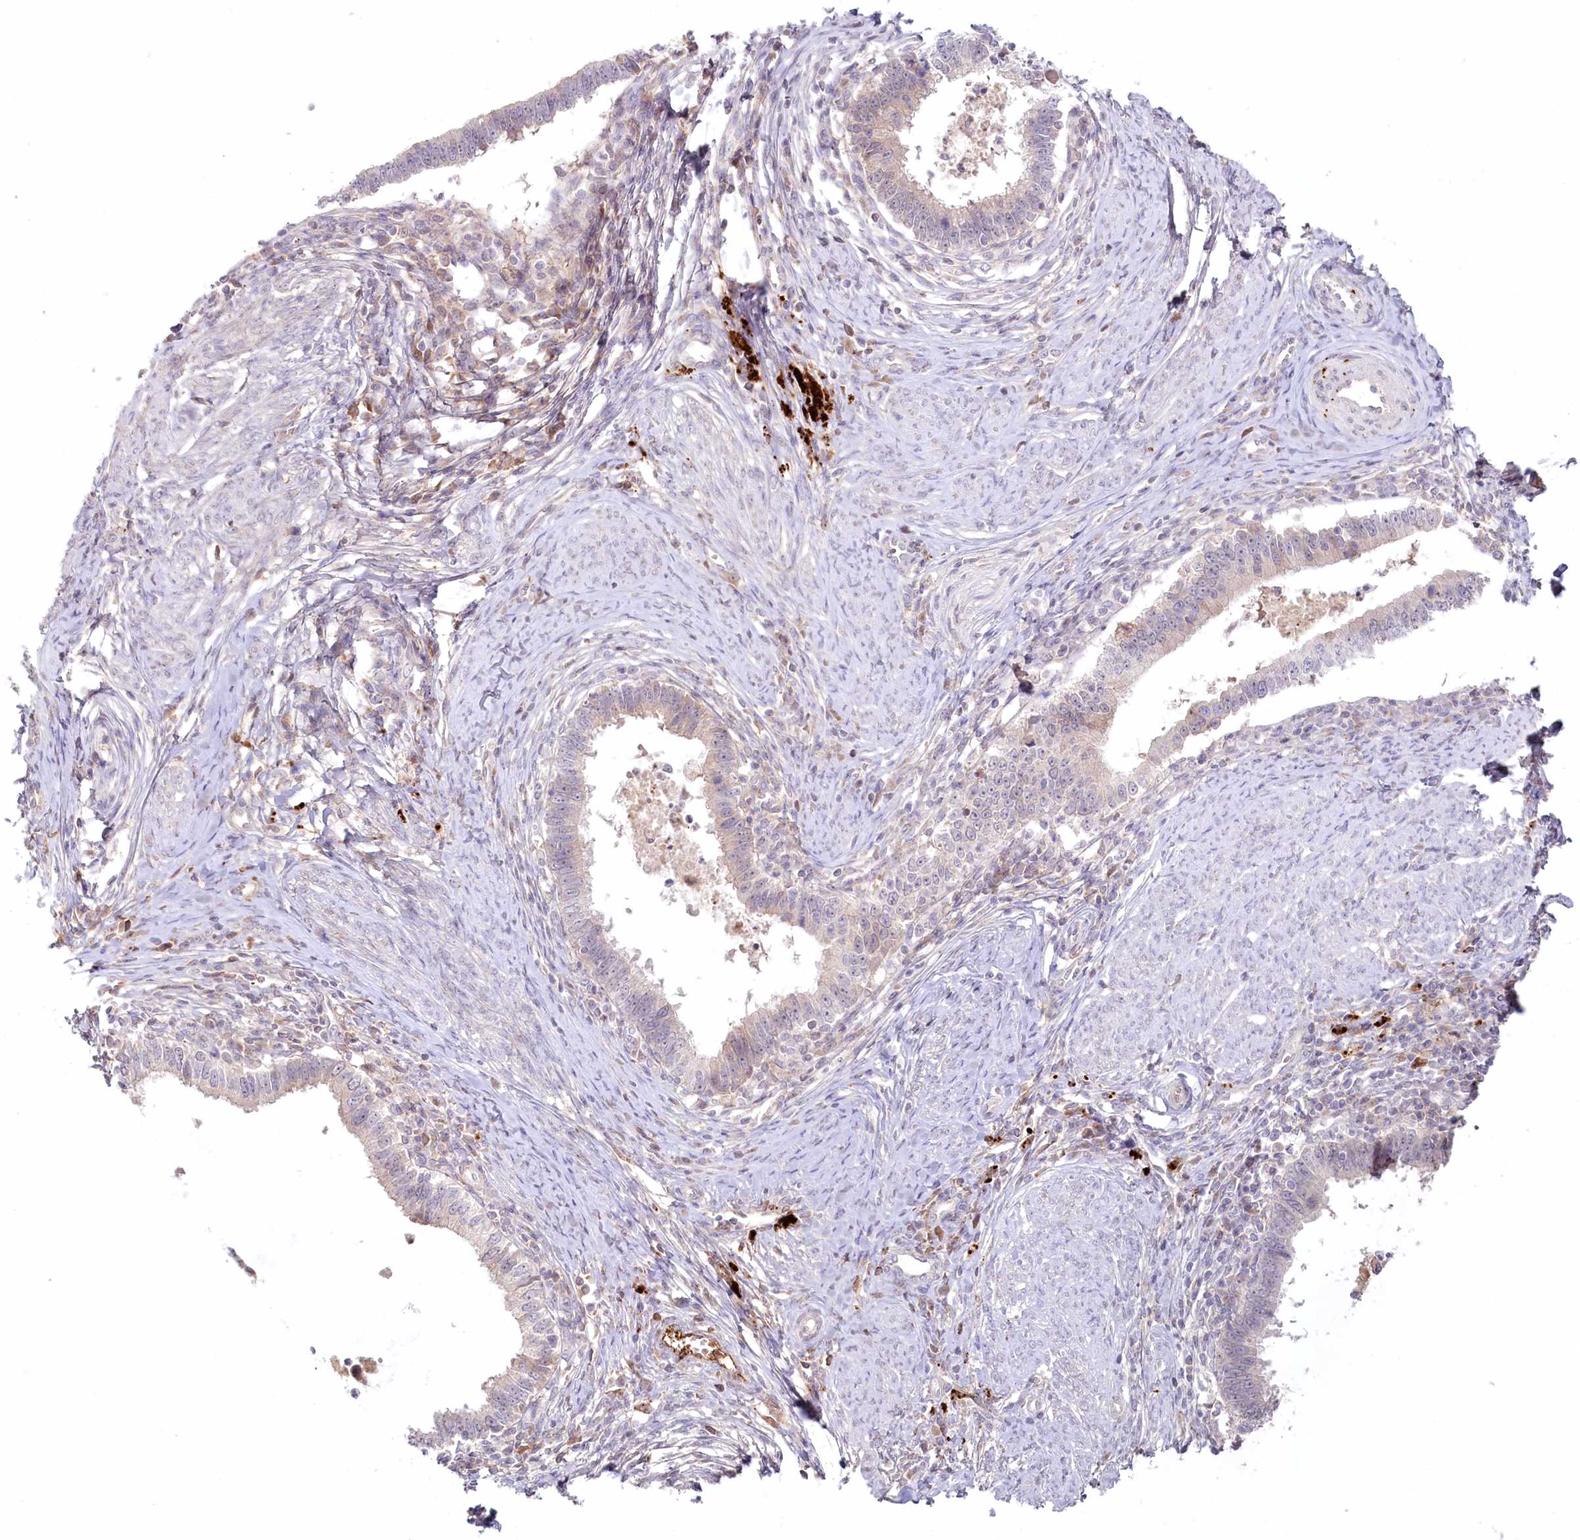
{"staining": {"intensity": "negative", "quantity": "none", "location": "none"}, "tissue": "cervical cancer", "cell_type": "Tumor cells", "image_type": "cancer", "snomed": [{"axis": "morphology", "description": "Adenocarcinoma, NOS"}, {"axis": "topography", "description": "Cervix"}], "caption": "IHC histopathology image of cervical adenocarcinoma stained for a protein (brown), which displays no positivity in tumor cells. Nuclei are stained in blue.", "gene": "PSAPL1", "patient": {"sex": "female", "age": 36}}